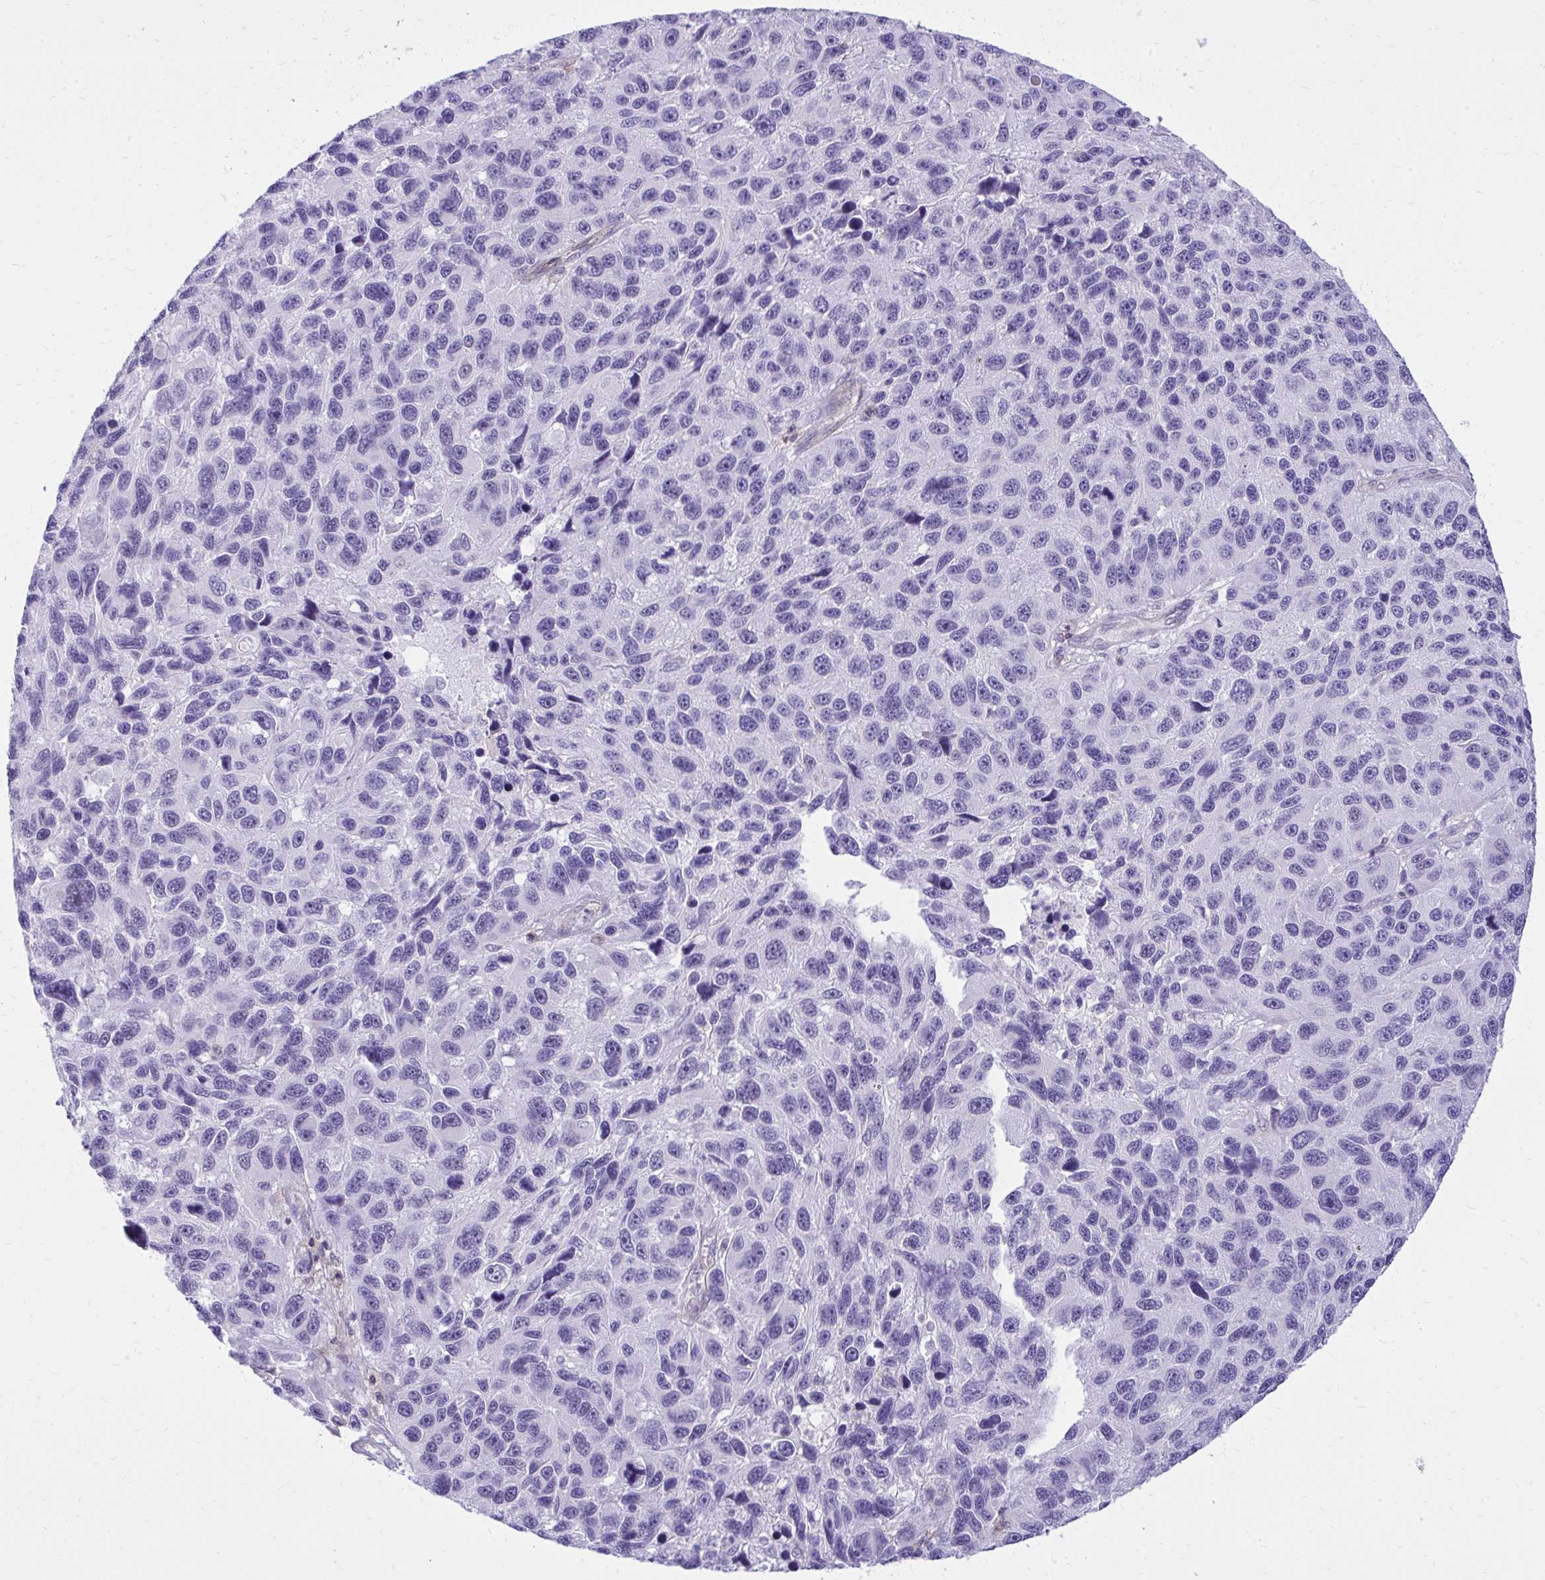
{"staining": {"intensity": "negative", "quantity": "none", "location": "none"}, "tissue": "melanoma", "cell_type": "Tumor cells", "image_type": "cancer", "snomed": [{"axis": "morphology", "description": "Malignant melanoma, NOS"}, {"axis": "topography", "description": "Skin"}], "caption": "The micrograph demonstrates no significant staining in tumor cells of malignant melanoma.", "gene": "GPRIN3", "patient": {"sex": "male", "age": 53}}